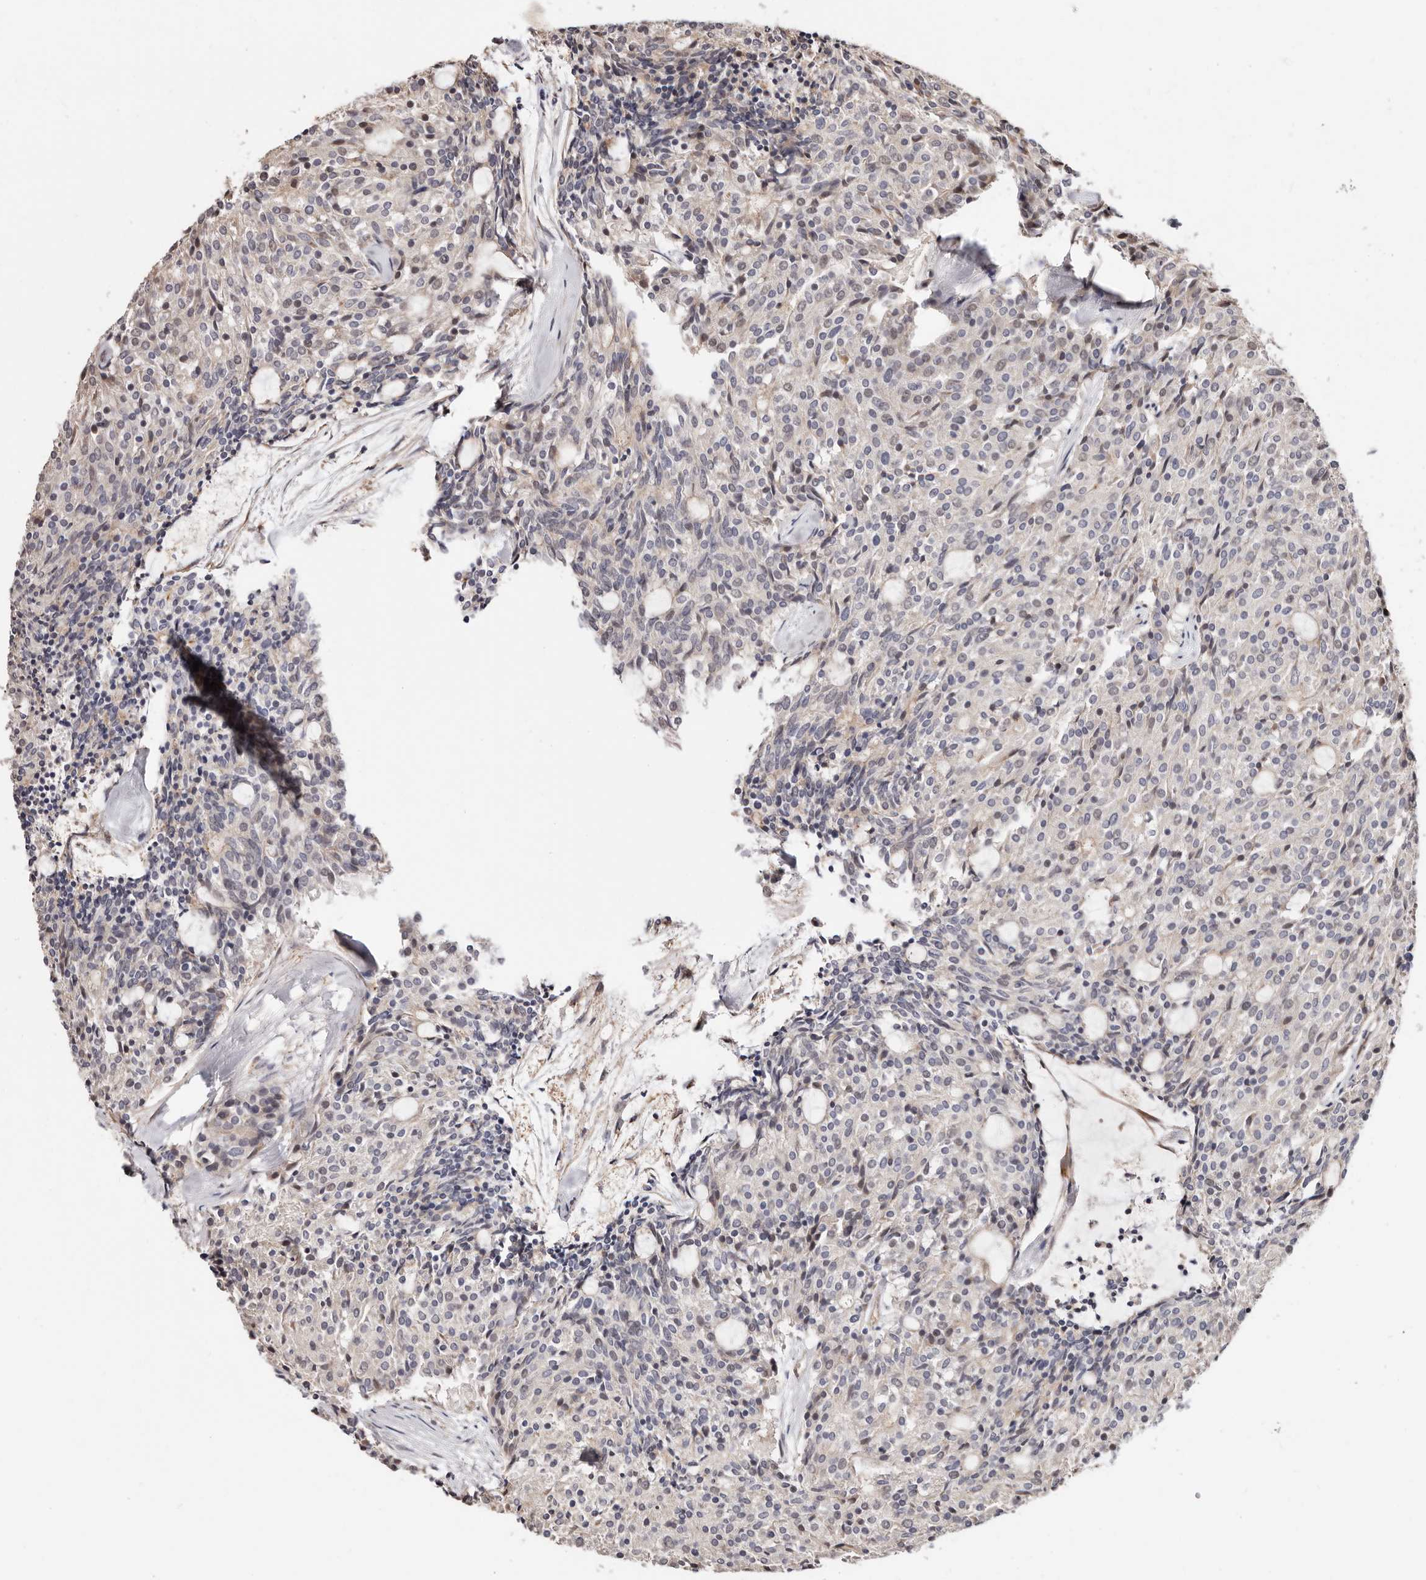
{"staining": {"intensity": "negative", "quantity": "none", "location": "none"}, "tissue": "carcinoid", "cell_type": "Tumor cells", "image_type": "cancer", "snomed": [{"axis": "morphology", "description": "Carcinoid, malignant, NOS"}, {"axis": "topography", "description": "Pancreas"}], "caption": "This is a histopathology image of IHC staining of carcinoid (malignant), which shows no staining in tumor cells.", "gene": "TRIP13", "patient": {"sex": "female", "age": 54}}